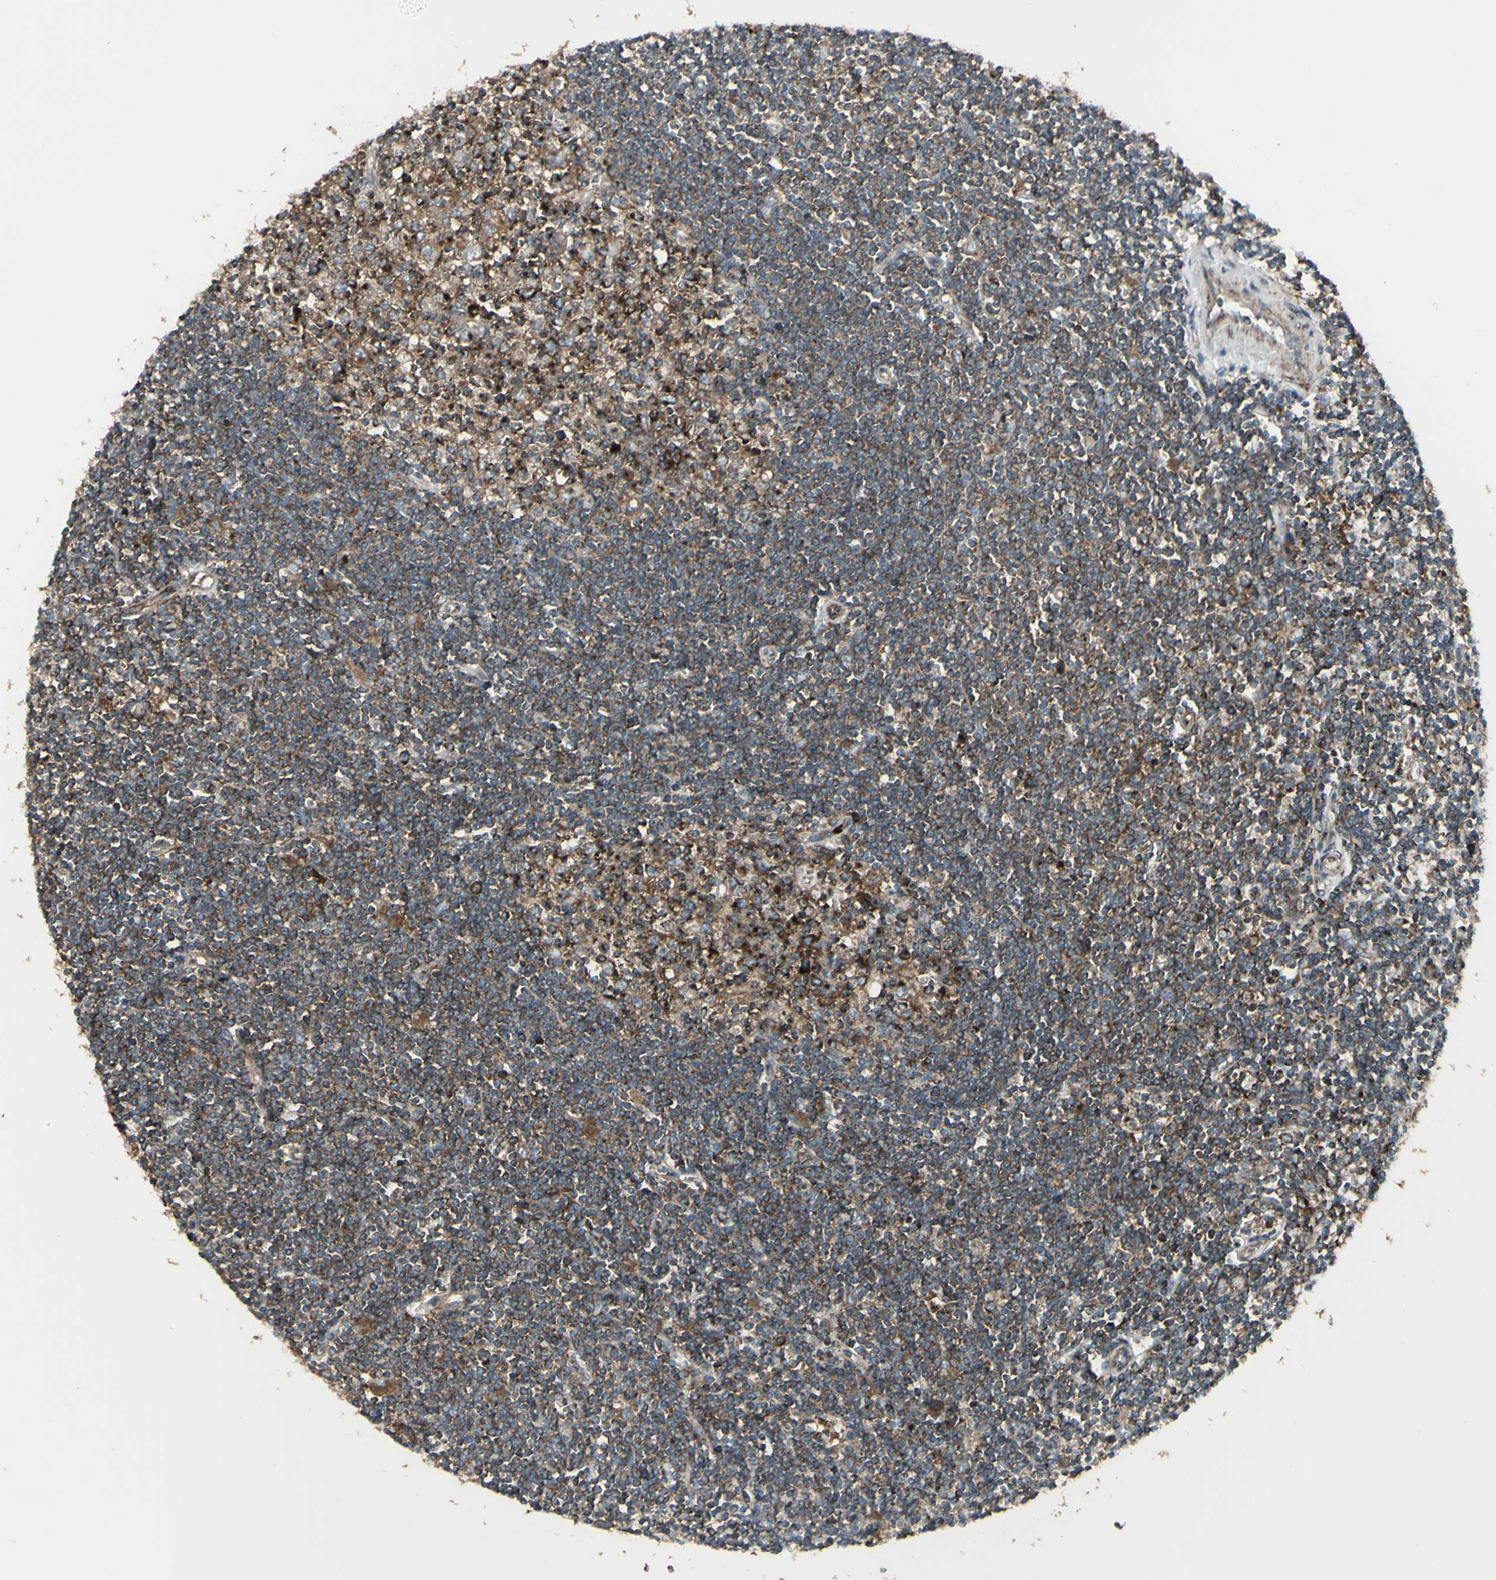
{"staining": {"intensity": "moderate", "quantity": ">75%", "location": "cytoplasmic/membranous"}, "tissue": "lymphoma", "cell_type": "Tumor cells", "image_type": "cancer", "snomed": [{"axis": "morphology", "description": "Malignant lymphoma, non-Hodgkin's type, Low grade"}, {"axis": "topography", "description": "Spleen"}], "caption": "Malignant lymphoma, non-Hodgkin's type (low-grade) stained for a protein (brown) reveals moderate cytoplasmic/membranous positive positivity in about >75% of tumor cells.", "gene": "NAPA", "patient": {"sex": "male", "age": 76}}